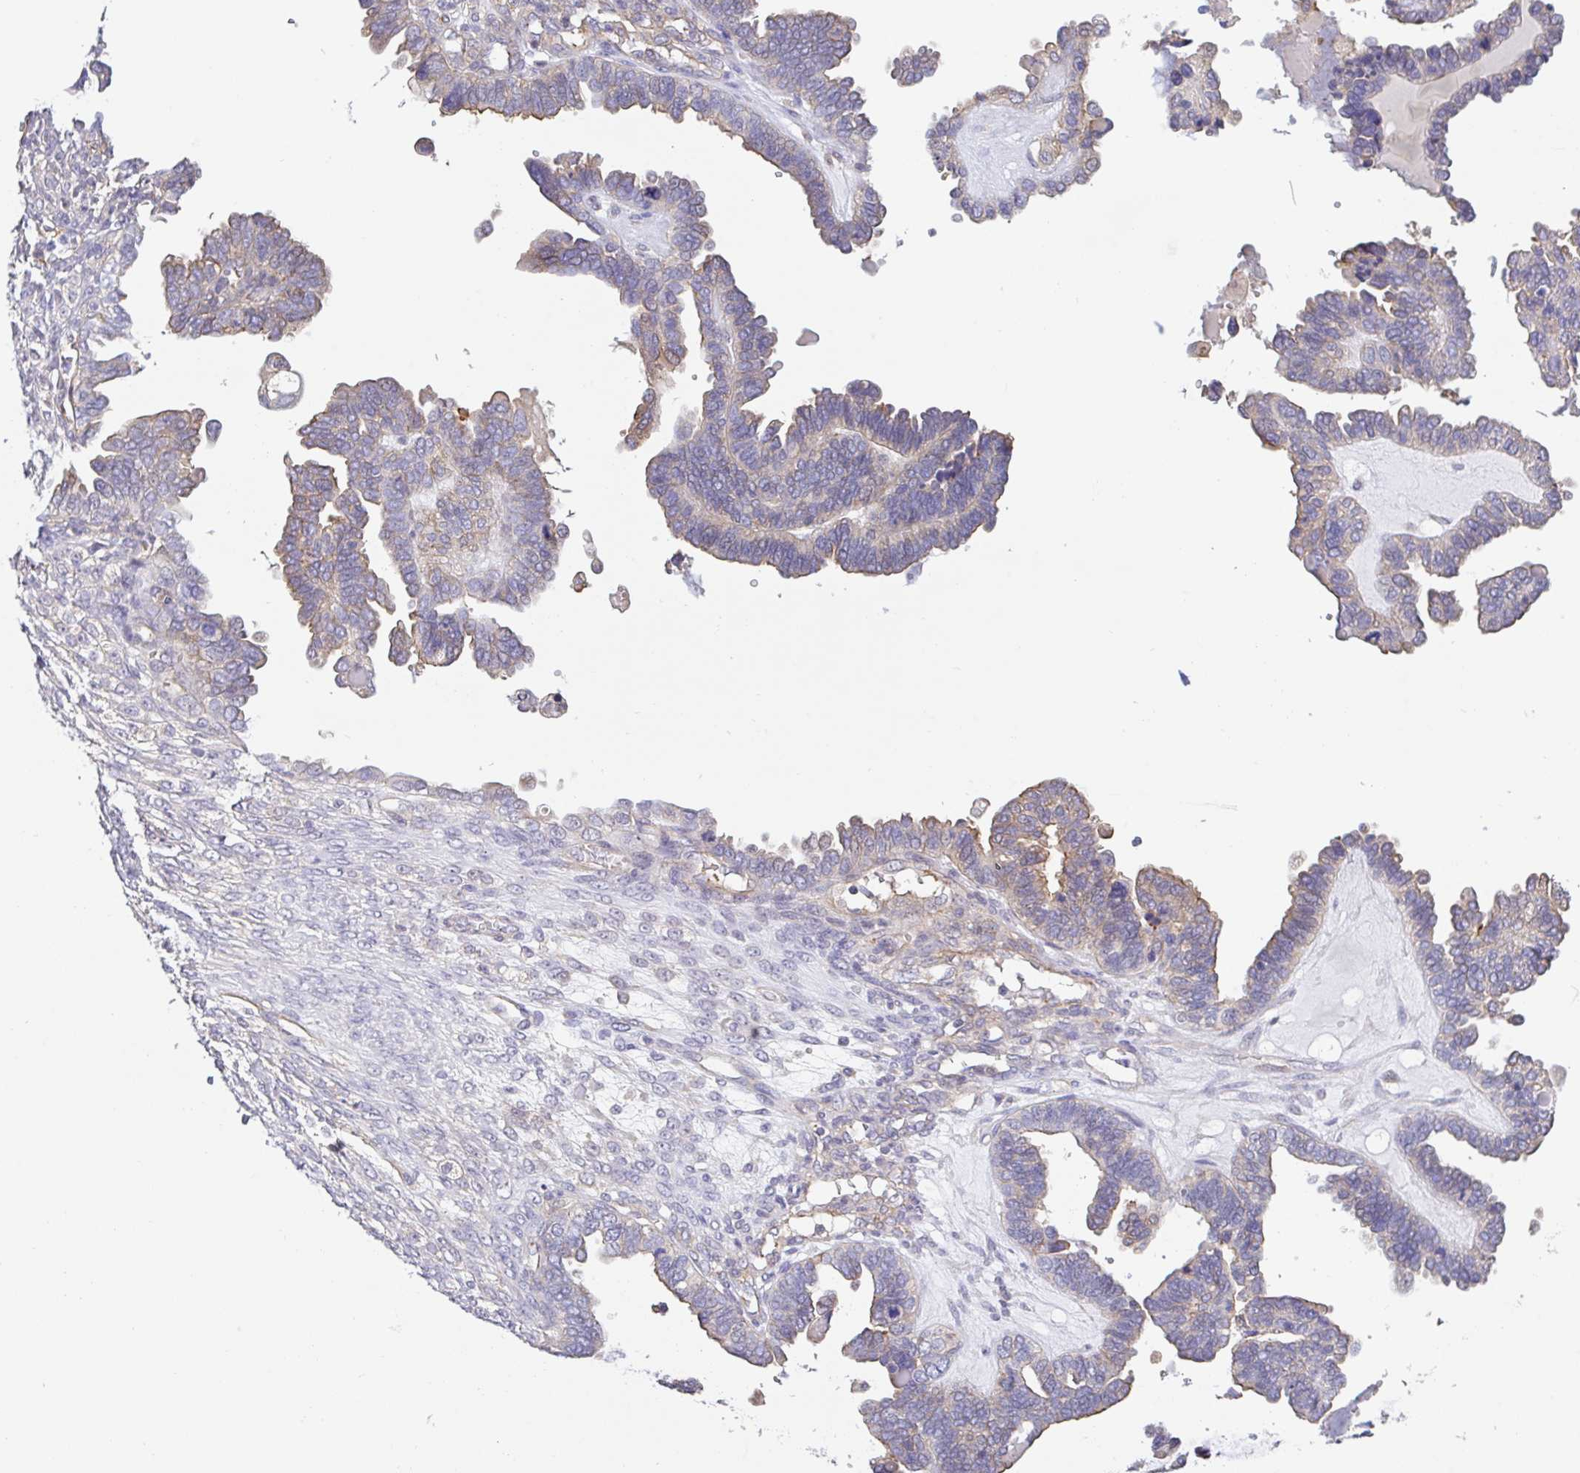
{"staining": {"intensity": "weak", "quantity": "25%-75%", "location": "cytoplasmic/membranous"}, "tissue": "ovarian cancer", "cell_type": "Tumor cells", "image_type": "cancer", "snomed": [{"axis": "morphology", "description": "Cystadenocarcinoma, serous, NOS"}, {"axis": "topography", "description": "Ovary"}], "caption": "There is low levels of weak cytoplasmic/membranous expression in tumor cells of serous cystadenocarcinoma (ovarian), as demonstrated by immunohistochemical staining (brown color).", "gene": "PLCD4", "patient": {"sex": "female", "age": 51}}